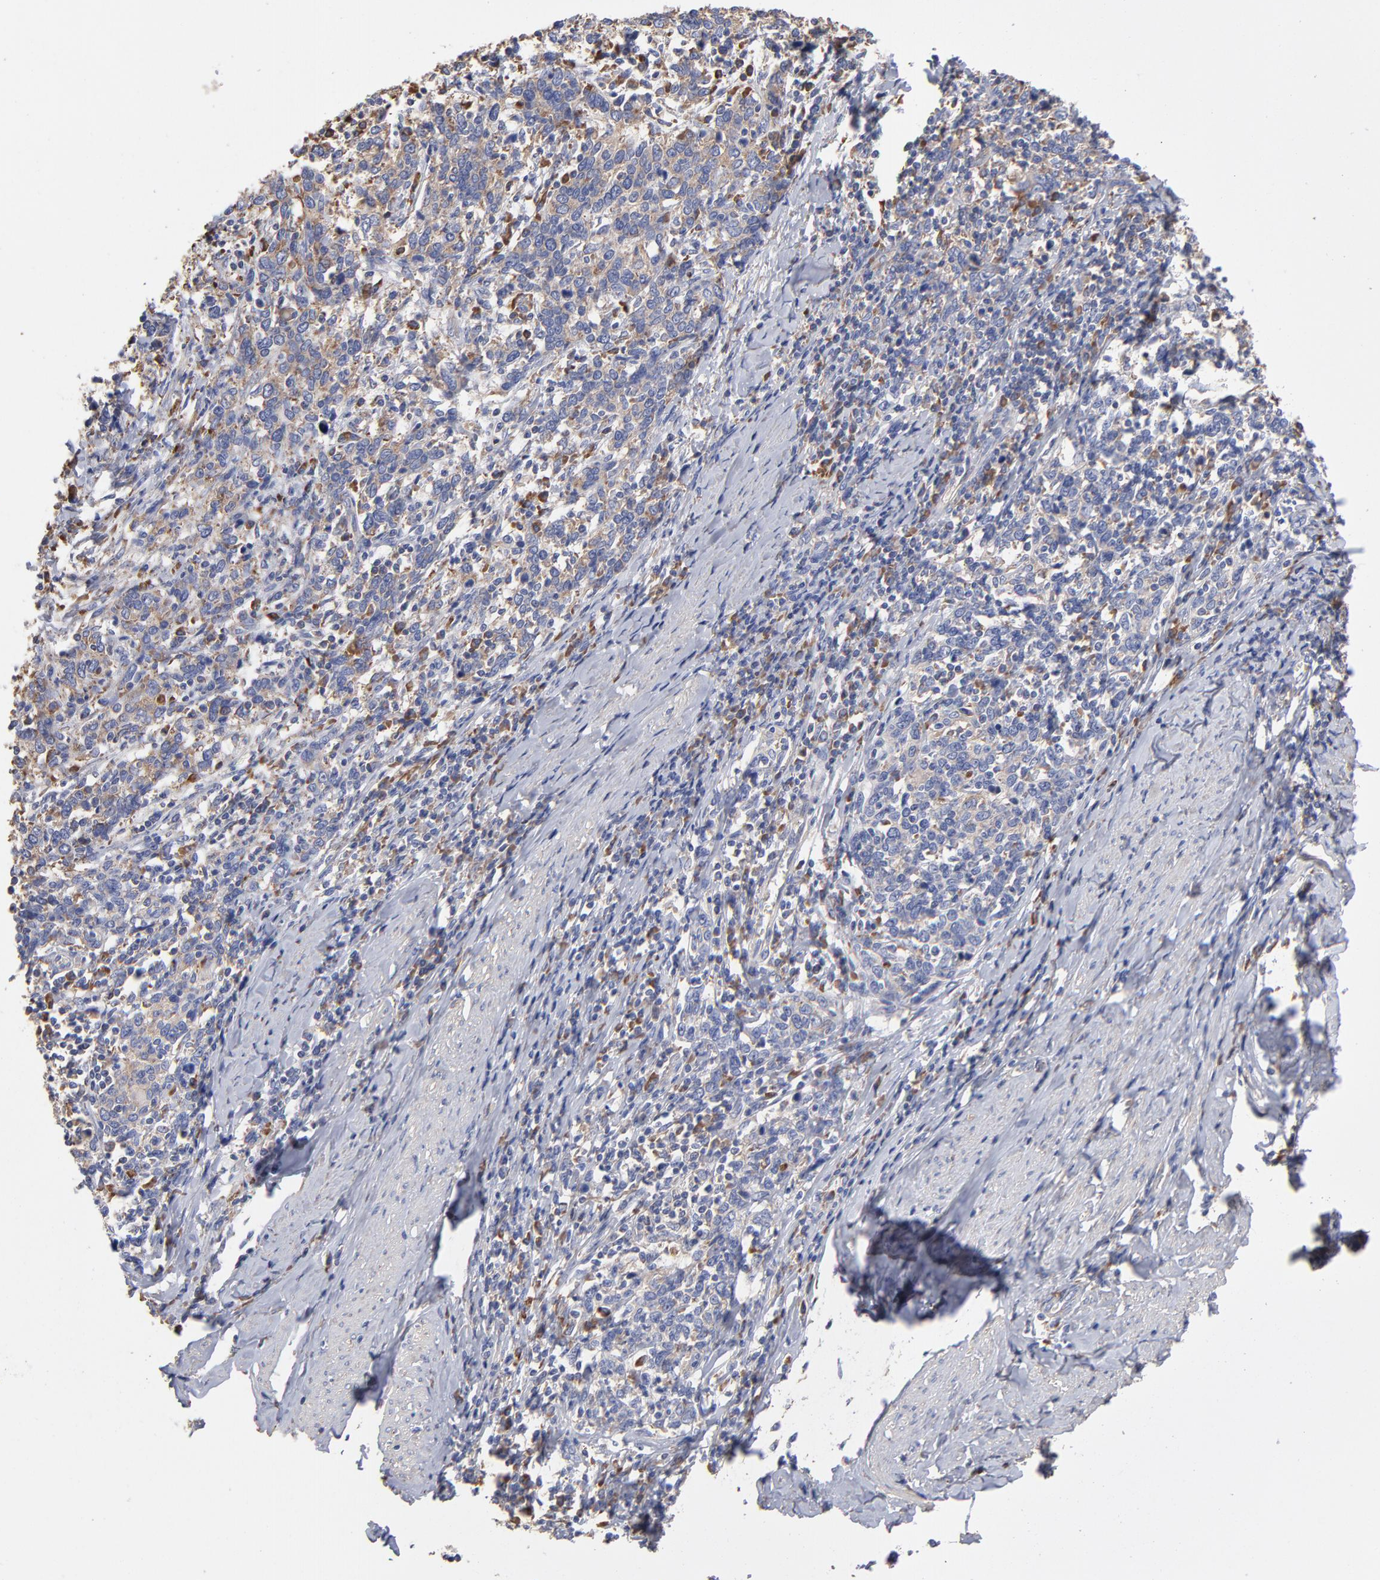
{"staining": {"intensity": "weak", "quantity": ">75%", "location": "cytoplasmic/membranous"}, "tissue": "cervical cancer", "cell_type": "Tumor cells", "image_type": "cancer", "snomed": [{"axis": "morphology", "description": "Squamous cell carcinoma, NOS"}, {"axis": "topography", "description": "Cervix"}], "caption": "Brown immunohistochemical staining in human cervical cancer displays weak cytoplasmic/membranous staining in about >75% of tumor cells.", "gene": "RPL3", "patient": {"sex": "female", "age": 41}}